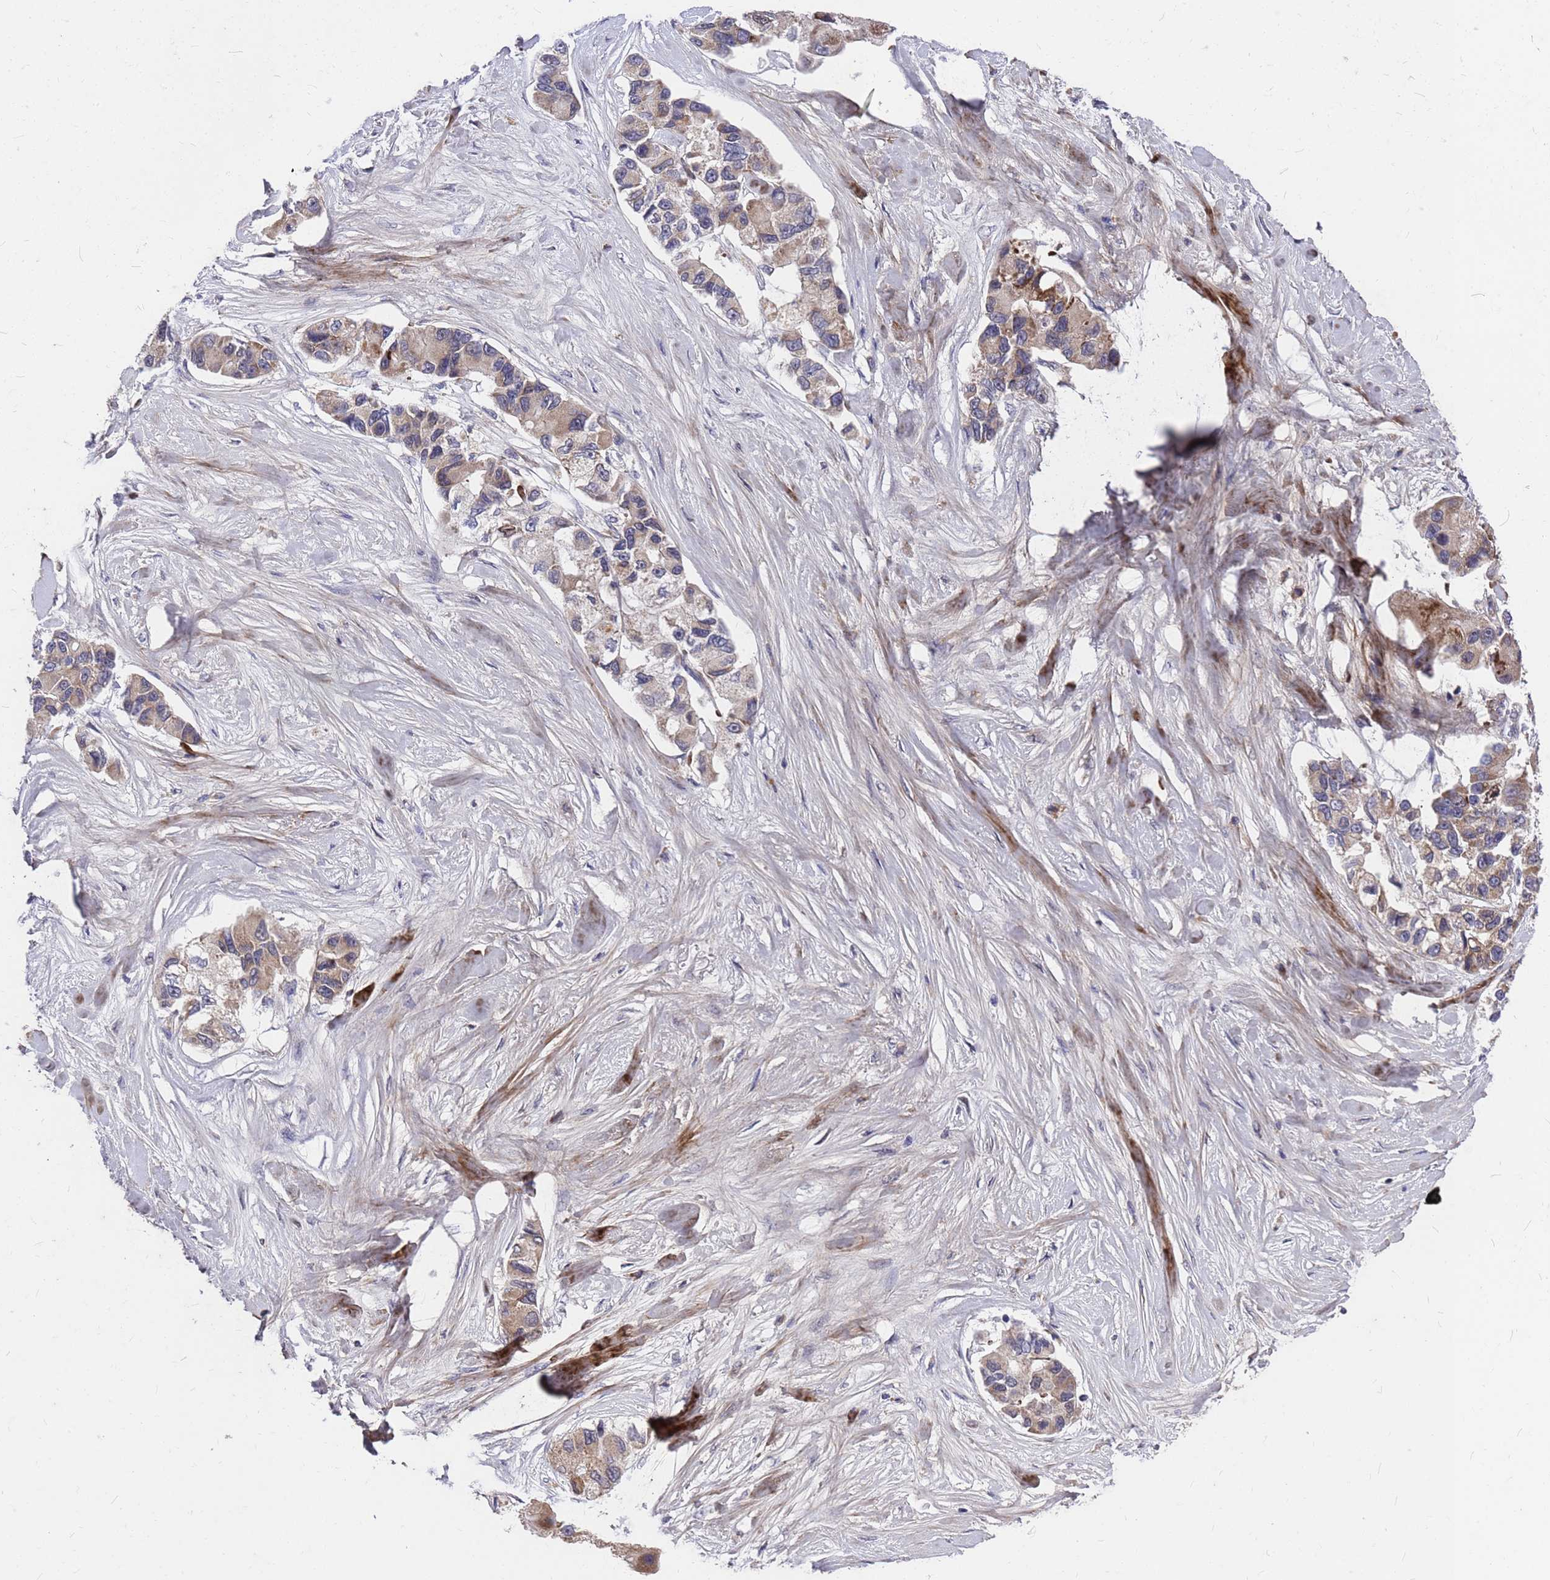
{"staining": {"intensity": "moderate", "quantity": "25%-75%", "location": "cytoplasmic/membranous"}, "tissue": "lung cancer", "cell_type": "Tumor cells", "image_type": "cancer", "snomed": [{"axis": "morphology", "description": "Adenocarcinoma, NOS"}, {"axis": "topography", "description": "Lung"}], "caption": "Immunohistochemical staining of human lung adenocarcinoma demonstrates medium levels of moderate cytoplasmic/membranous expression in about 25%-75% of tumor cells. (Stains: DAB in brown, nuclei in blue, Microscopy: brightfield microscopy at high magnification).", "gene": "ZNF717", "patient": {"sex": "female", "age": 54}}